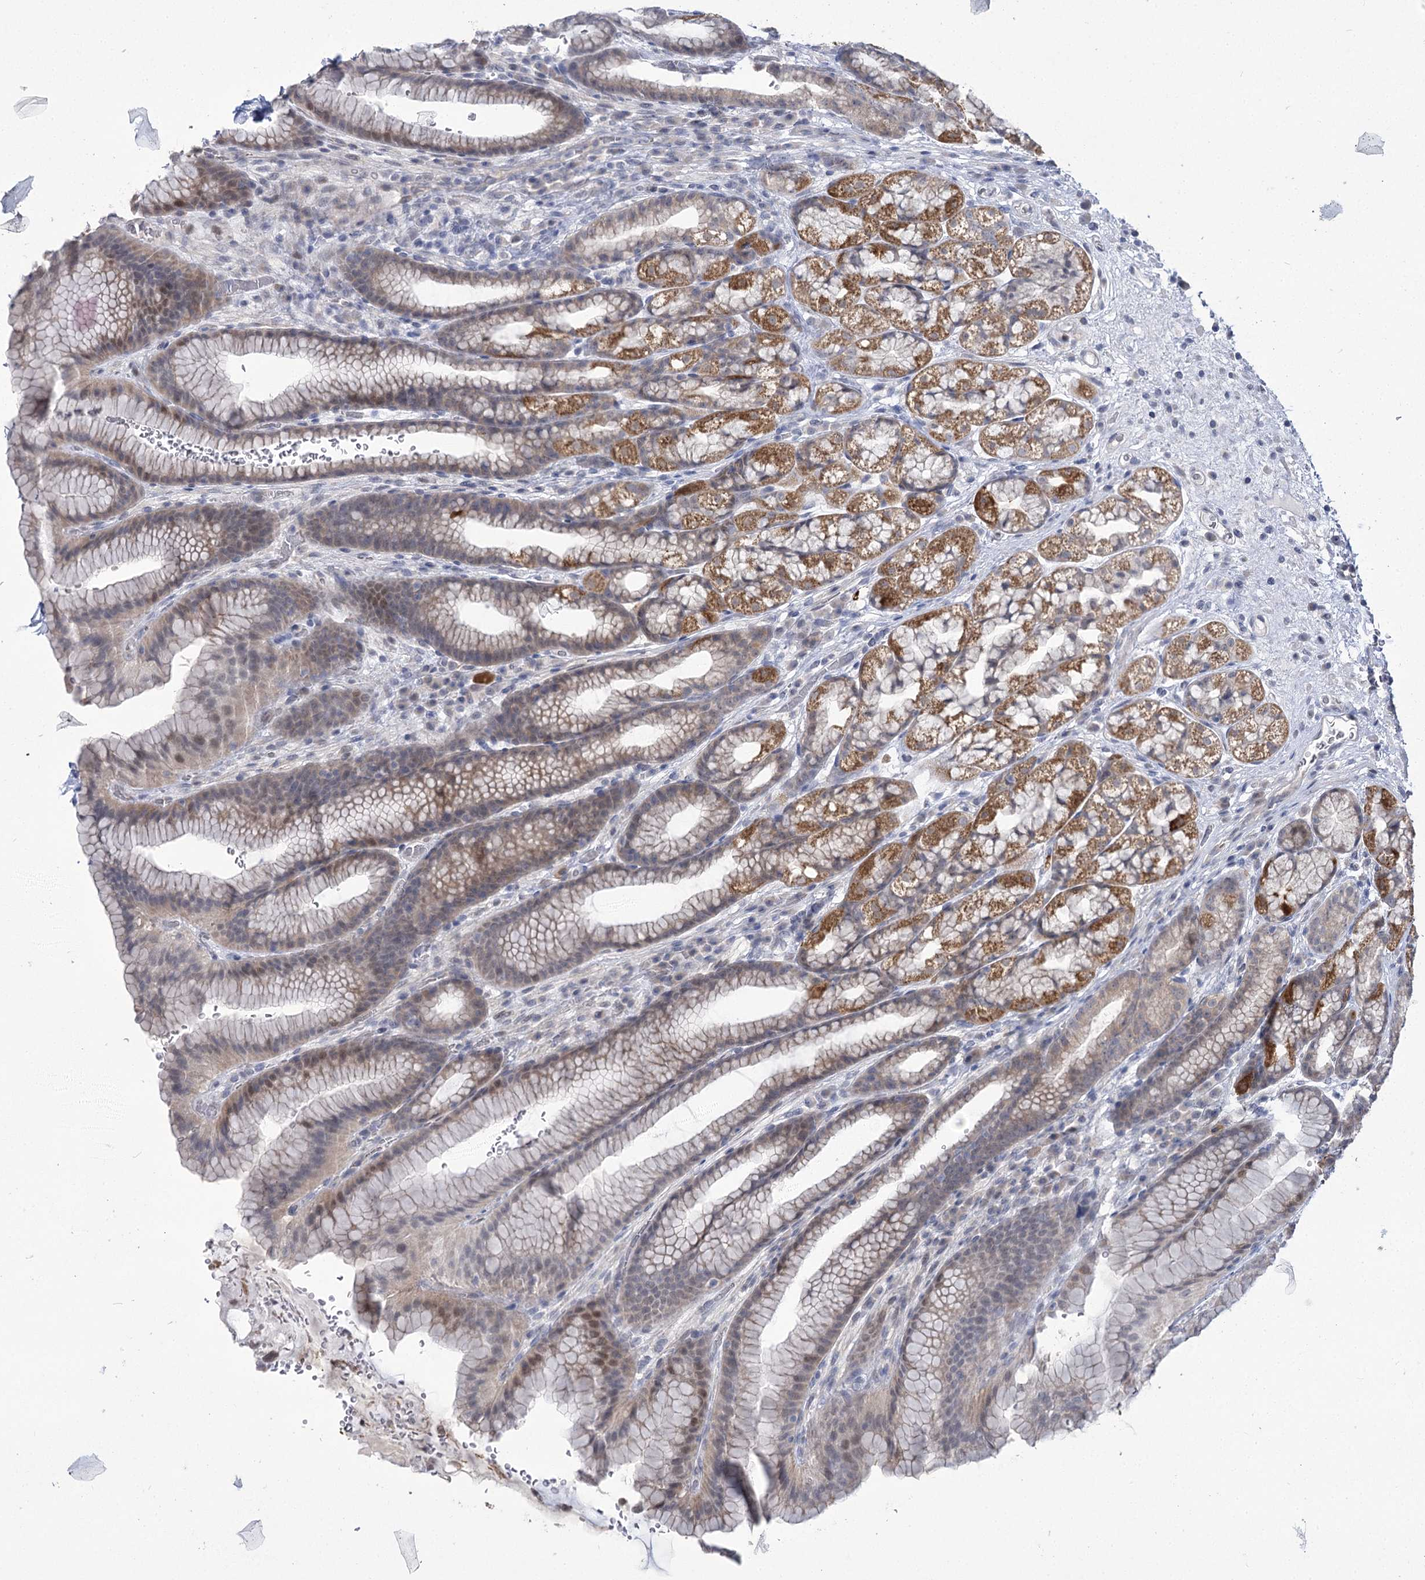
{"staining": {"intensity": "moderate", "quantity": "25%-75%", "location": "cytoplasmic/membranous"}, "tissue": "stomach", "cell_type": "Glandular cells", "image_type": "normal", "snomed": [{"axis": "morphology", "description": "Normal tissue, NOS"}, {"axis": "morphology", "description": "Adenocarcinoma, NOS"}, {"axis": "topography", "description": "Stomach"}], "caption": "Protein analysis of unremarkable stomach shows moderate cytoplasmic/membranous positivity in about 25%-75% of glandular cells. (Stains: DAB (3,3'-diaminobenzidine) in brown, nuclei in blue, Microscopy: brightfield microscopy at high magnification).", "gene": "PHYHIPL", "patient": {"sex": "male", "age": 57}}